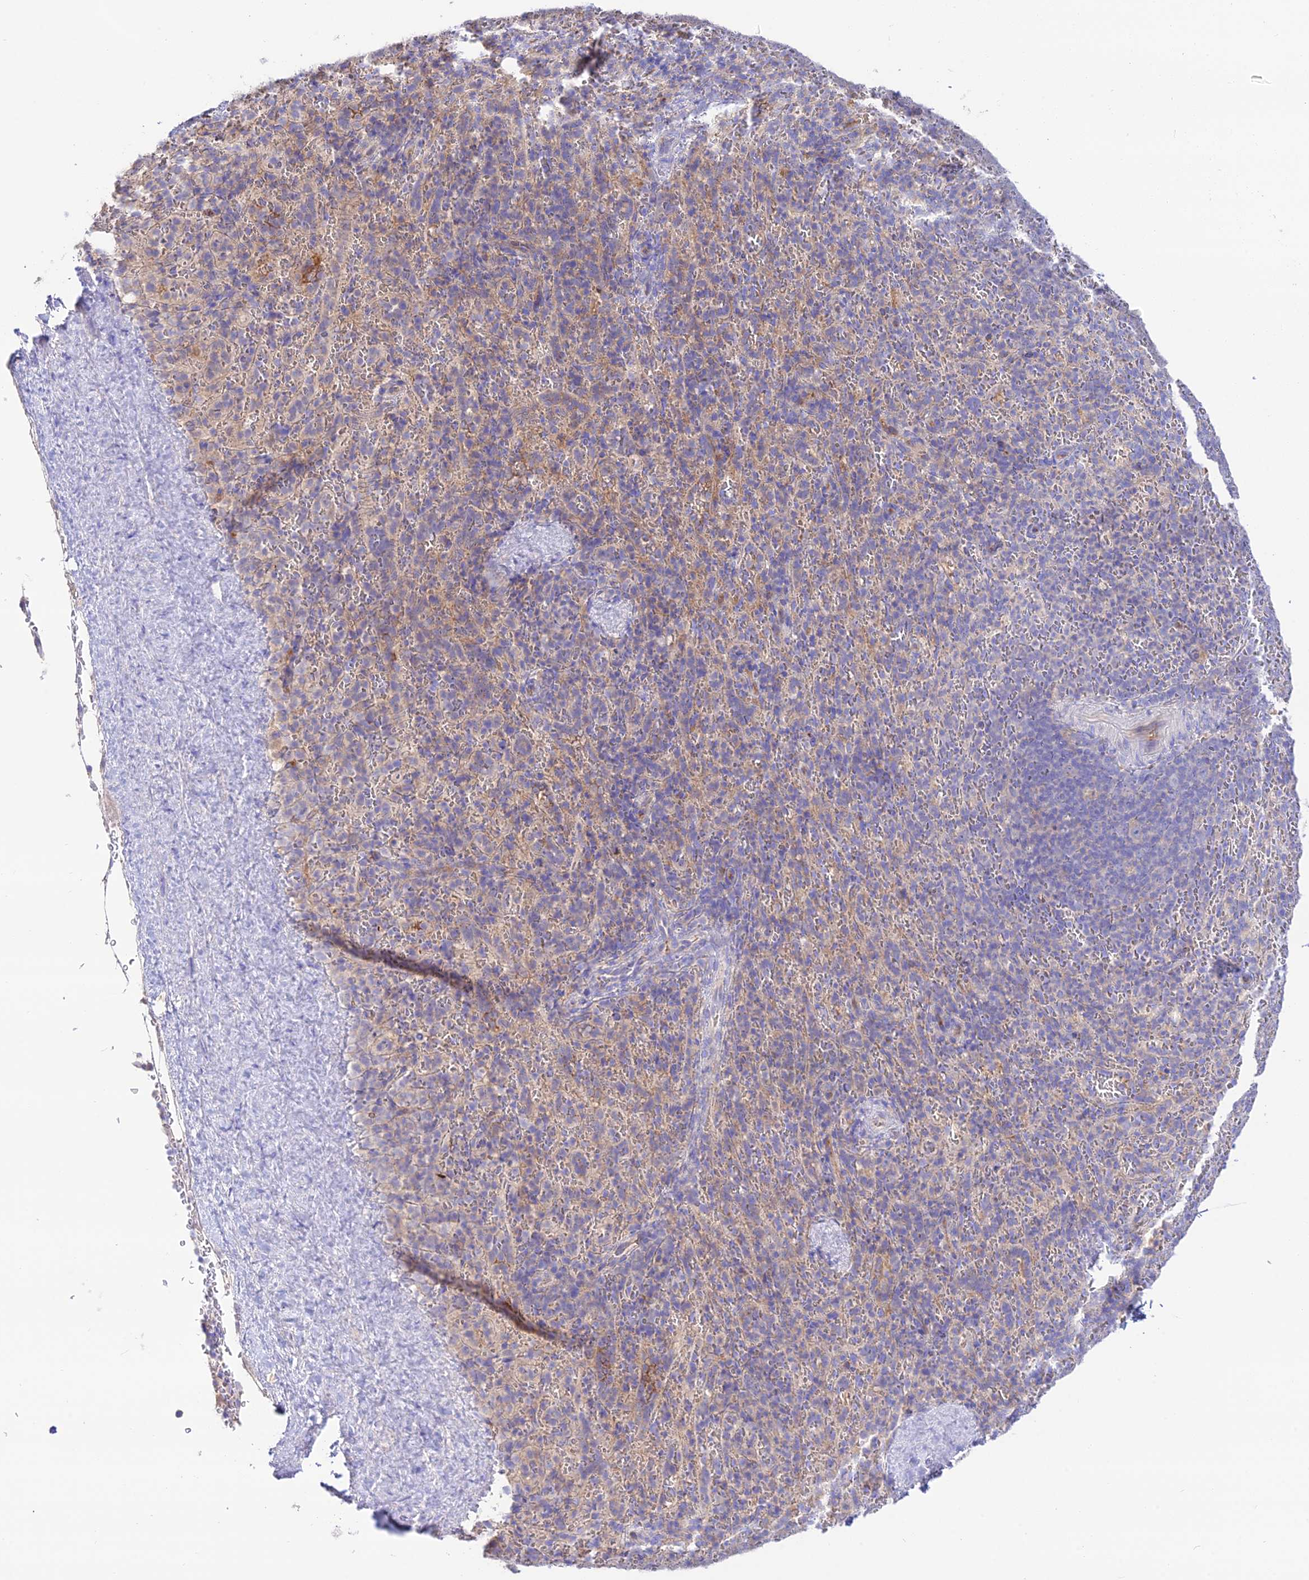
{"staining": {"intensity": "negative", "quantity": "none", "location": "none"}, "tissue": "spleen", "cell_type": "Cells in red pulp", "image_type": "normal", "snomed": [{"axis": "morphology", "description": "Normal tissue, NOS"}, {"axis": "topography", "description": "Spleen"}], "caption": "DAB (3,3'-diaminobenzidine) immunohistochemical staining of benign spleen reveals no significant staining in cells in red pulp.", "gene": "NLRP9", "patient": {"sex": "female", "age": 21}}